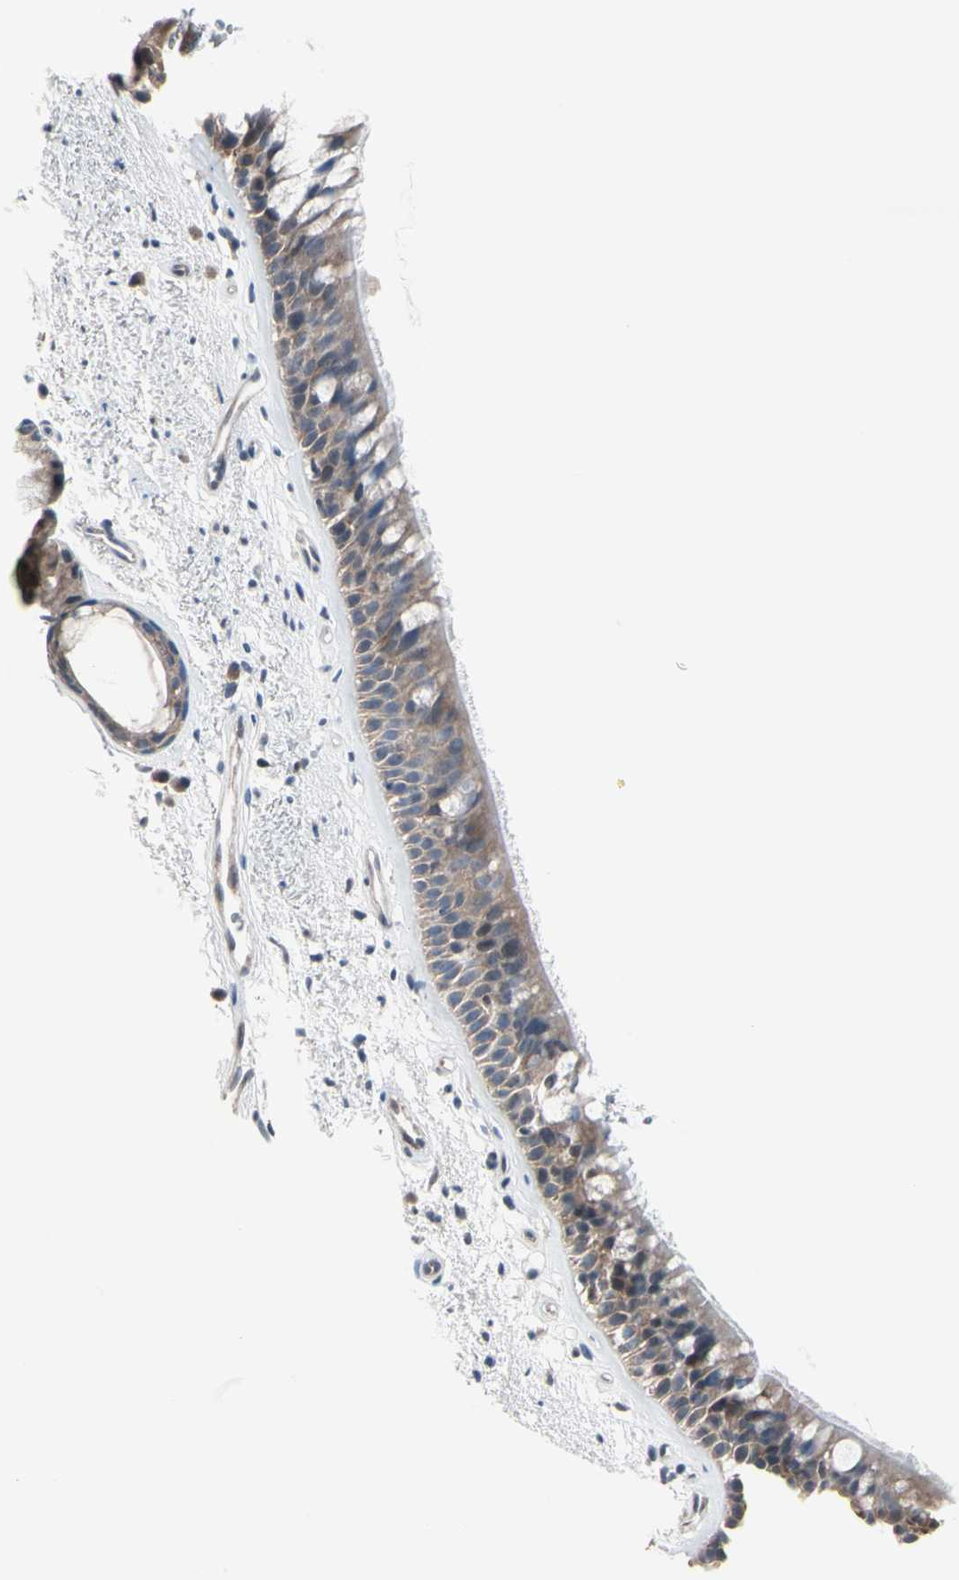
{"staining": {"intensity": "weak", "quantity": ">75%", "location": "cytoplasmic/membranous"}, "tissue": "bronchus", "cell_type": "Respiratory epithelial cells", "image_type": "normal", "snomed": [{"axis": "morphology", "description": "Normal tissue, NOS"}, {"axis": "topography", "description": "Bronchus"}], "caption": "IHC staining of normal bronchus, which exhibits low levels of weak cytoplasmic/membranous expression in about >75% of respiratory epithelial cells indicating weak cytoplasmic/membranous protein expression. The staining was performed using DAB (brown) for protein detection and nuclei were counterstained in hematoxylin (blue).", "gene": "ENSG00000256646", "patient": {"sex": "female", "age": 54}}